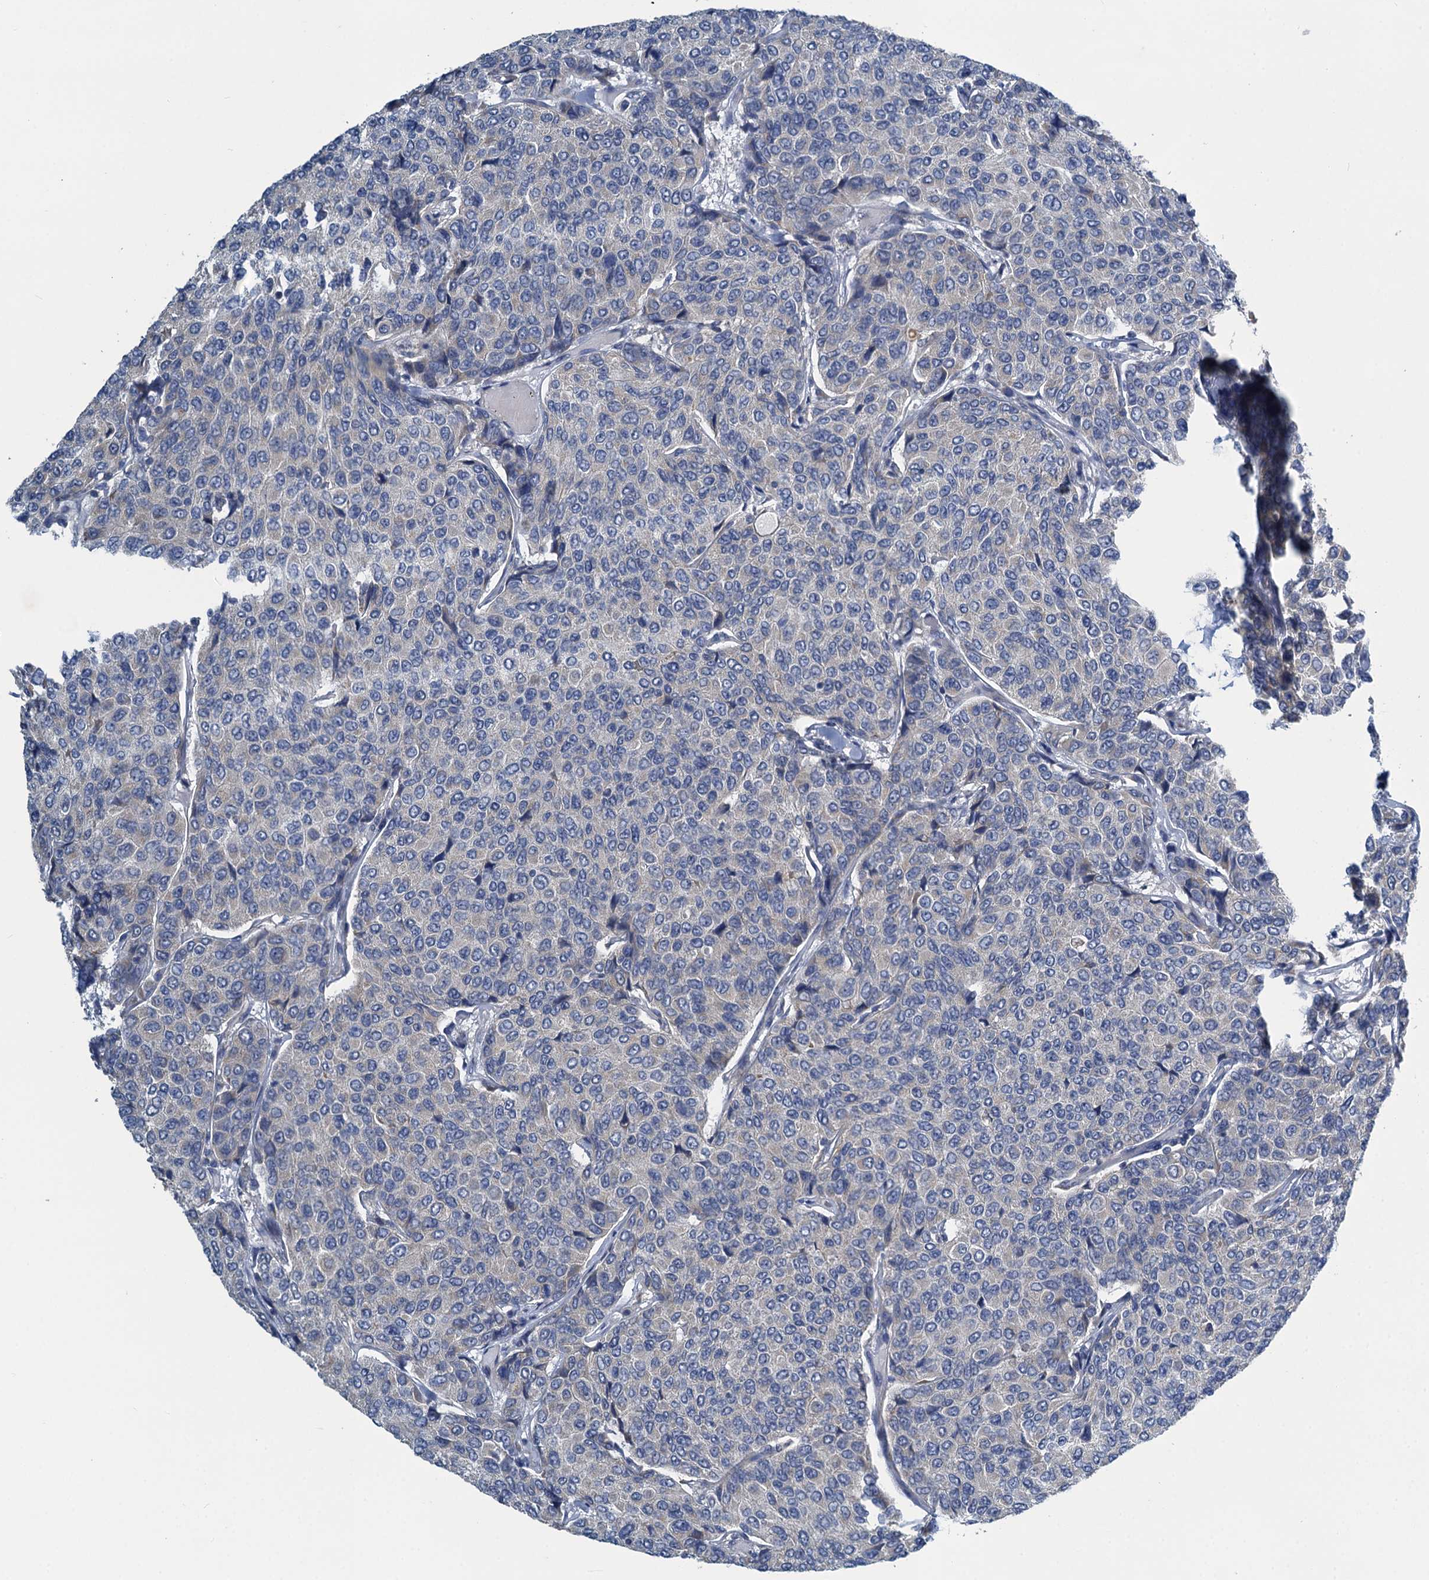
{"staining": {"intensity": "negative", "quantity": "none", "location": "none"}, "tissue": "breast cancer", "cell_type": "Tumor cells", "image_type": "cancer", "snomed": [{"axis": "morphology", "description": "Duct carcinoma"}, {"axis": "topography", "description": "Breast"}], "caption": "DAB (3,3'-diaminobenzidine) immunohistochemical staining of breast cancer (intraductal carcinoma) displays no significant staining in tumor cells.", "gene": "SNAP29", "patient": {"sex": "female", "age": 55}}